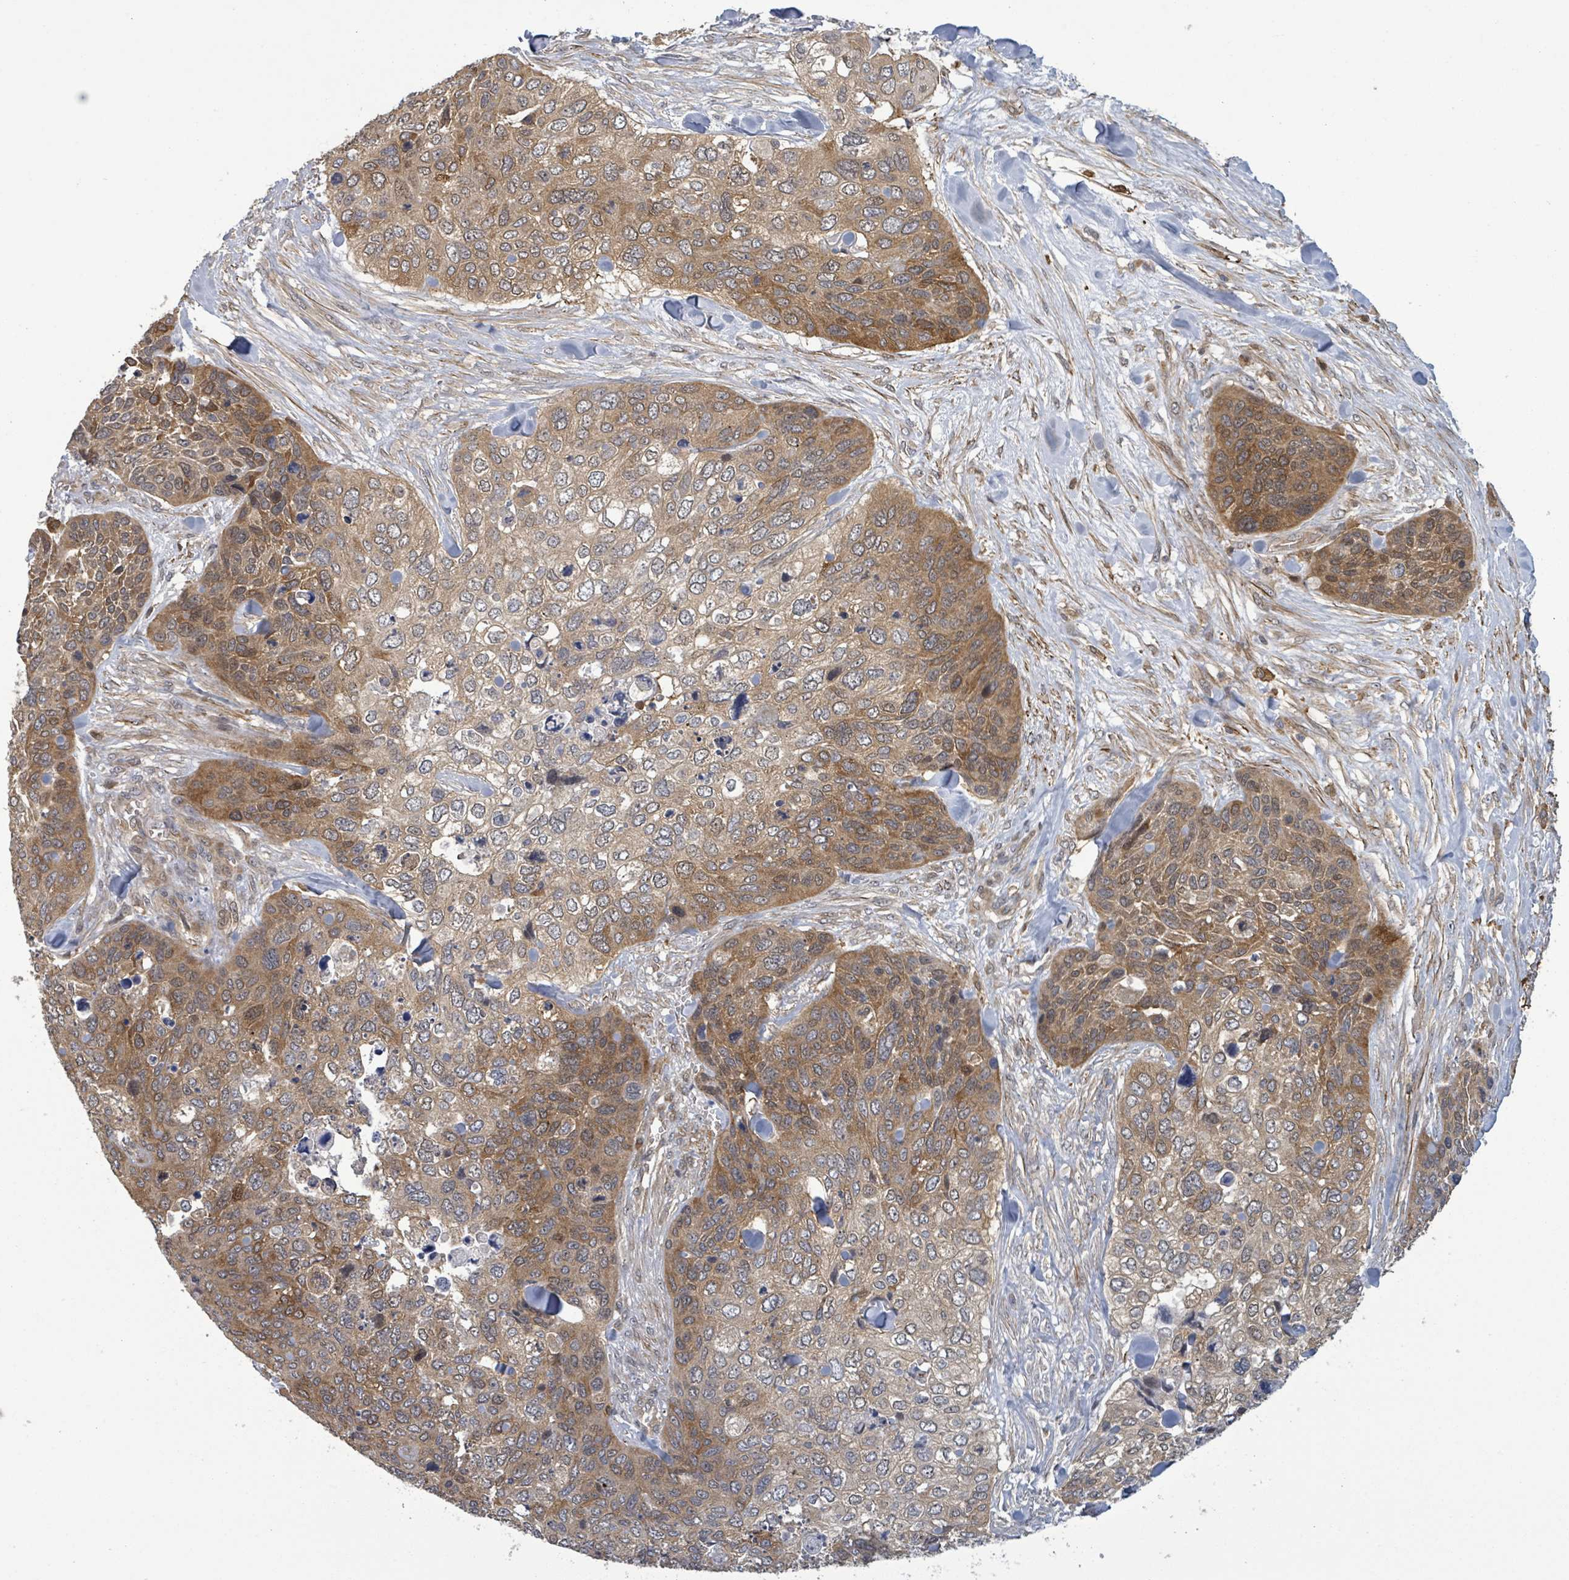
{"staining": {"intensity": "moderate", "quantity": ">75%", "location": "cytoplasmic/membranous,nuclear"}, "tissue": "skin cancer", "cell_type": "Tumor cells", "image_type": "cancer", "snomed": [{"axis": "morphology", "description": "Basal cell carcinoma"}, {"axis": "topography", "description": "Skin"}], "caption": "Skin cancer (basal cell carcinoma) stained with a brown dye exhibits moderate cytoplasmic/membranous and nuclear positive staining in approximately >75% of tumor cells.", "gene": "MAP3K6", "patient": {"sex": "female", "age": 74}}